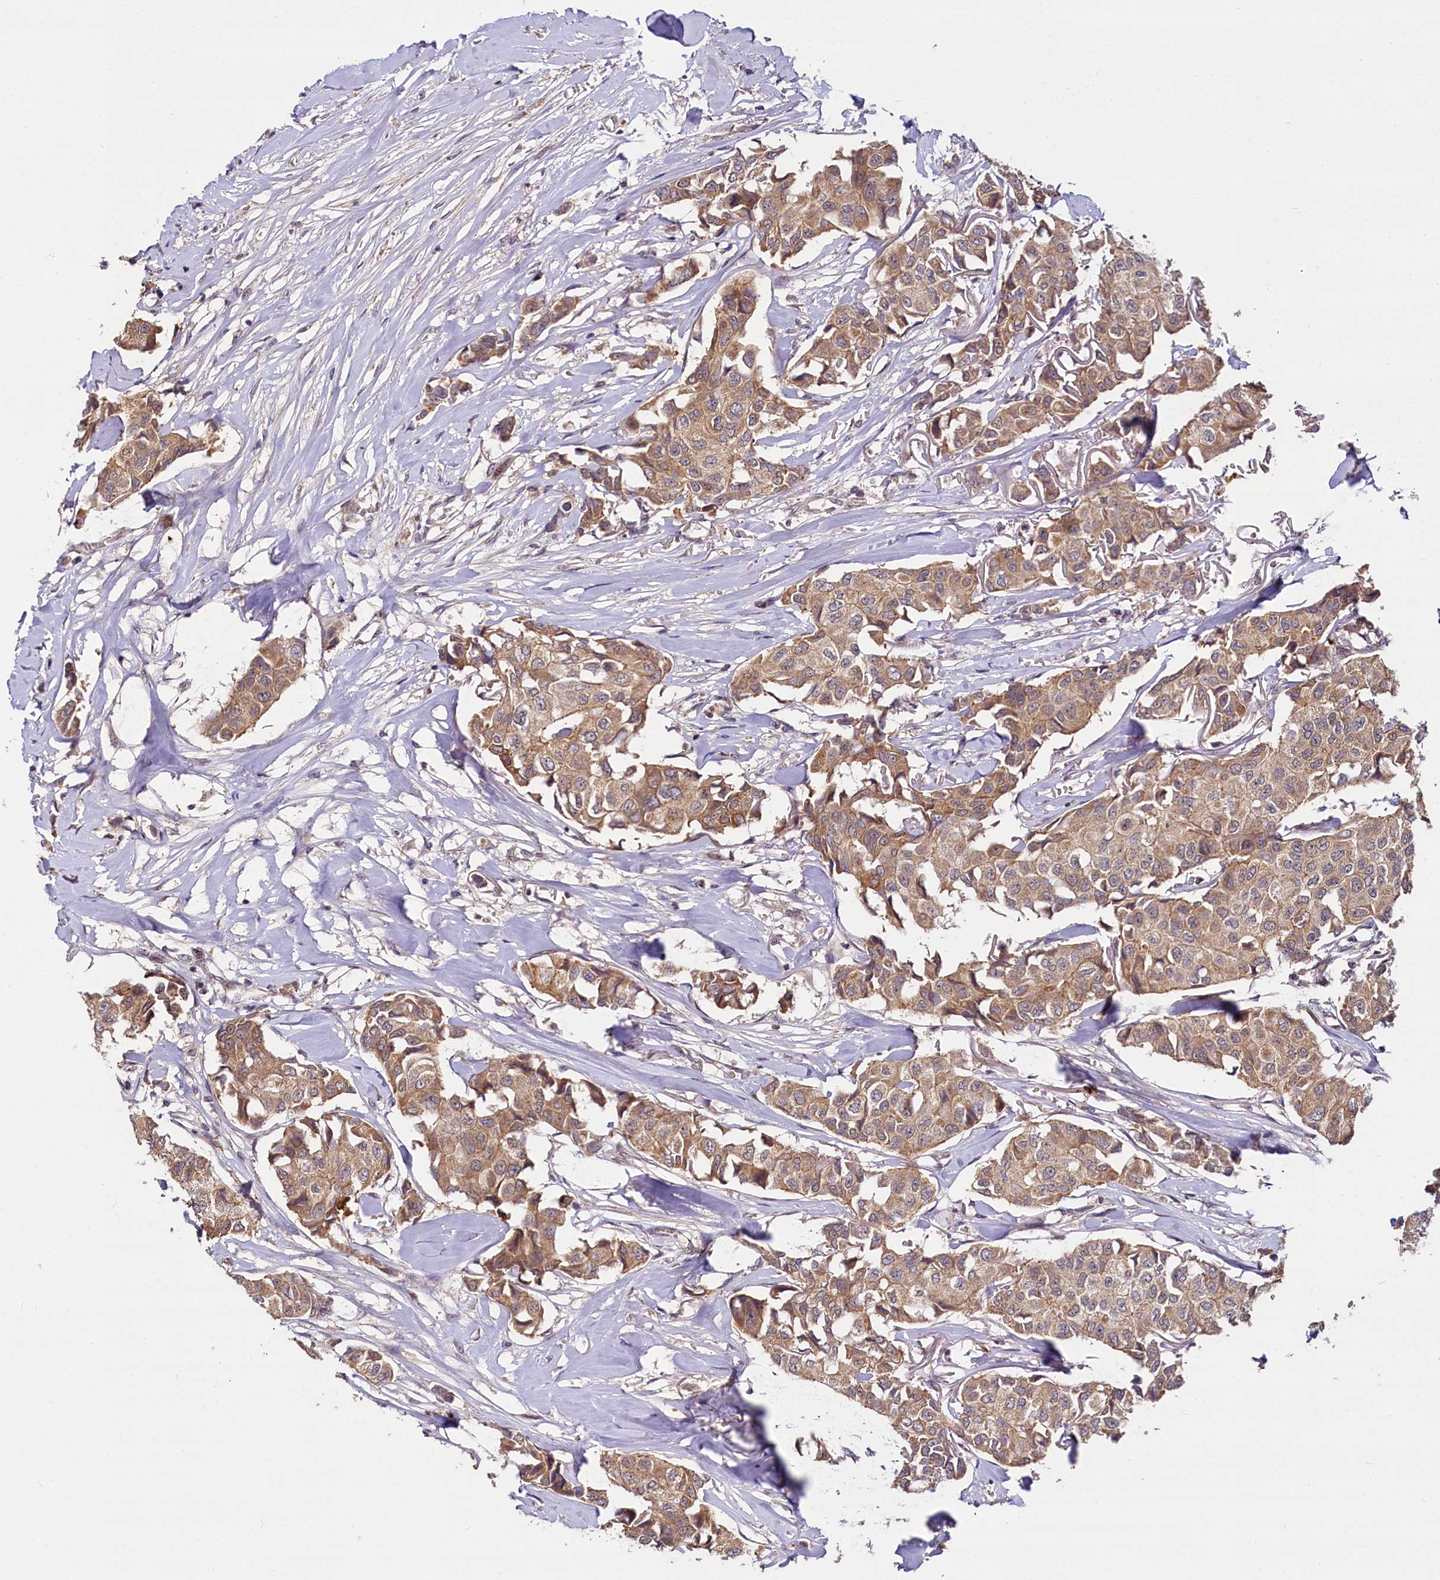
{"staining": {"intensity": "moderate", "quantity": ">75%", "location": "cytoplasmic/membranous"}, "tissue": "breast cancer", "cell_type": "Tumor cells", "image_type": "cancer", "snomed": [{"axis": "morphology", "description": "Duct carcinoma"}, {"axis": "topography", "description": "Breast"}], "caption": "Immunohistochemical staining of human breast cancer reveals medium levels of moderate cytoplasmic/membranous protein expression in approximately >75% of tumor cells. Using DAB (brown) and hematoxylin (blue) stains, captured at high magnification using brightfield microscopy.", "gene": "TMEM39A", "patient": {"sex": "female", "age": 80}}